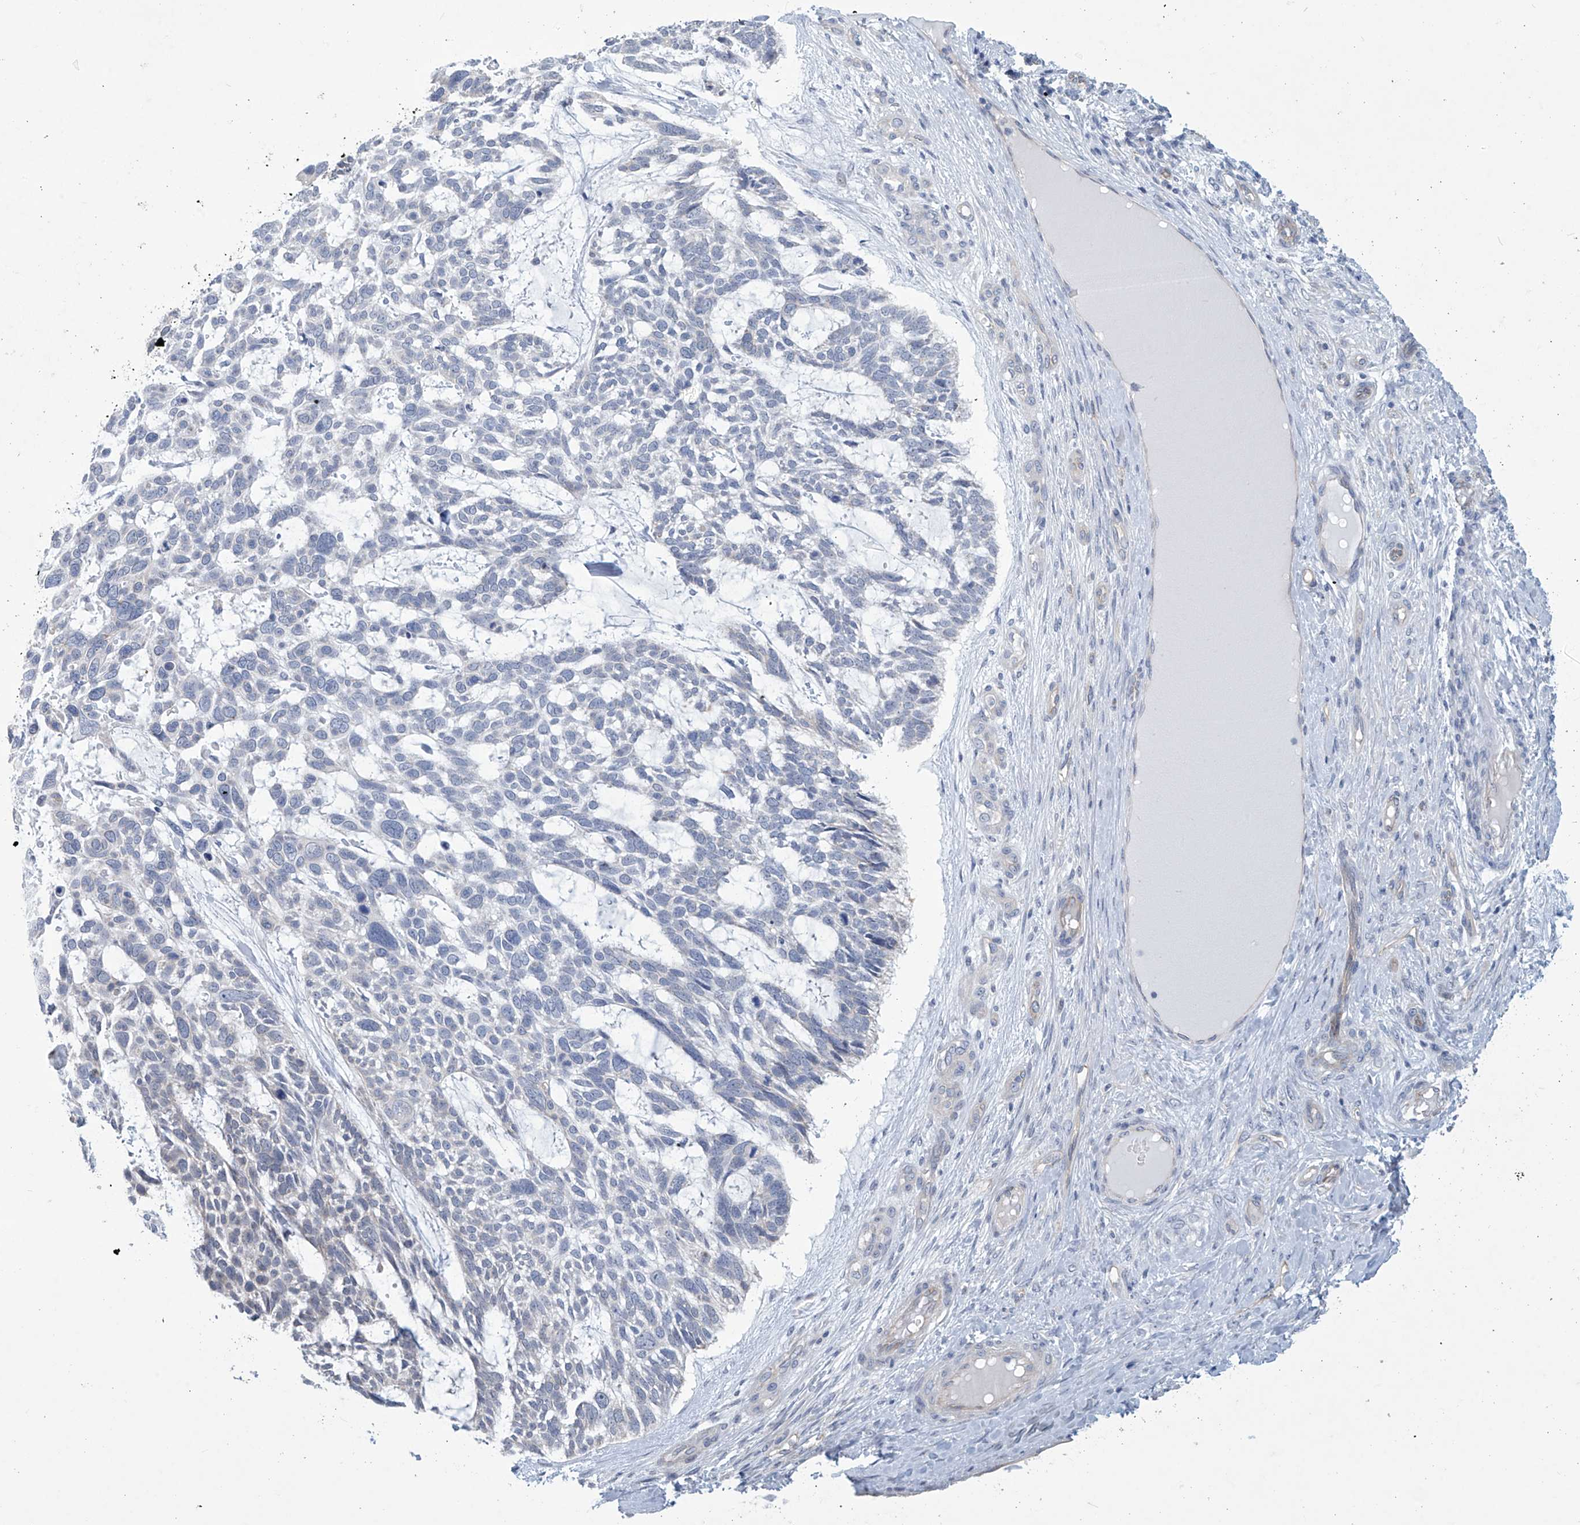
{"staining": {"intensity": "negative", "quantity": "none", "location": "none"}, "tissue": "skin cancer", "cell_type": "Tumor cells", "image_type": "cancer", "snomed": [{"axis": "morphology", "description": "Basal cell carcinoma"}, {"axis": "topography", "description": "Skin"}], "caption": "Immunohistochemistry of skin basal cell carcinoma reveals no positivity in tumor cells.", "gene": "ABHD13", "patient": {"sex": "male", "age": 88}}